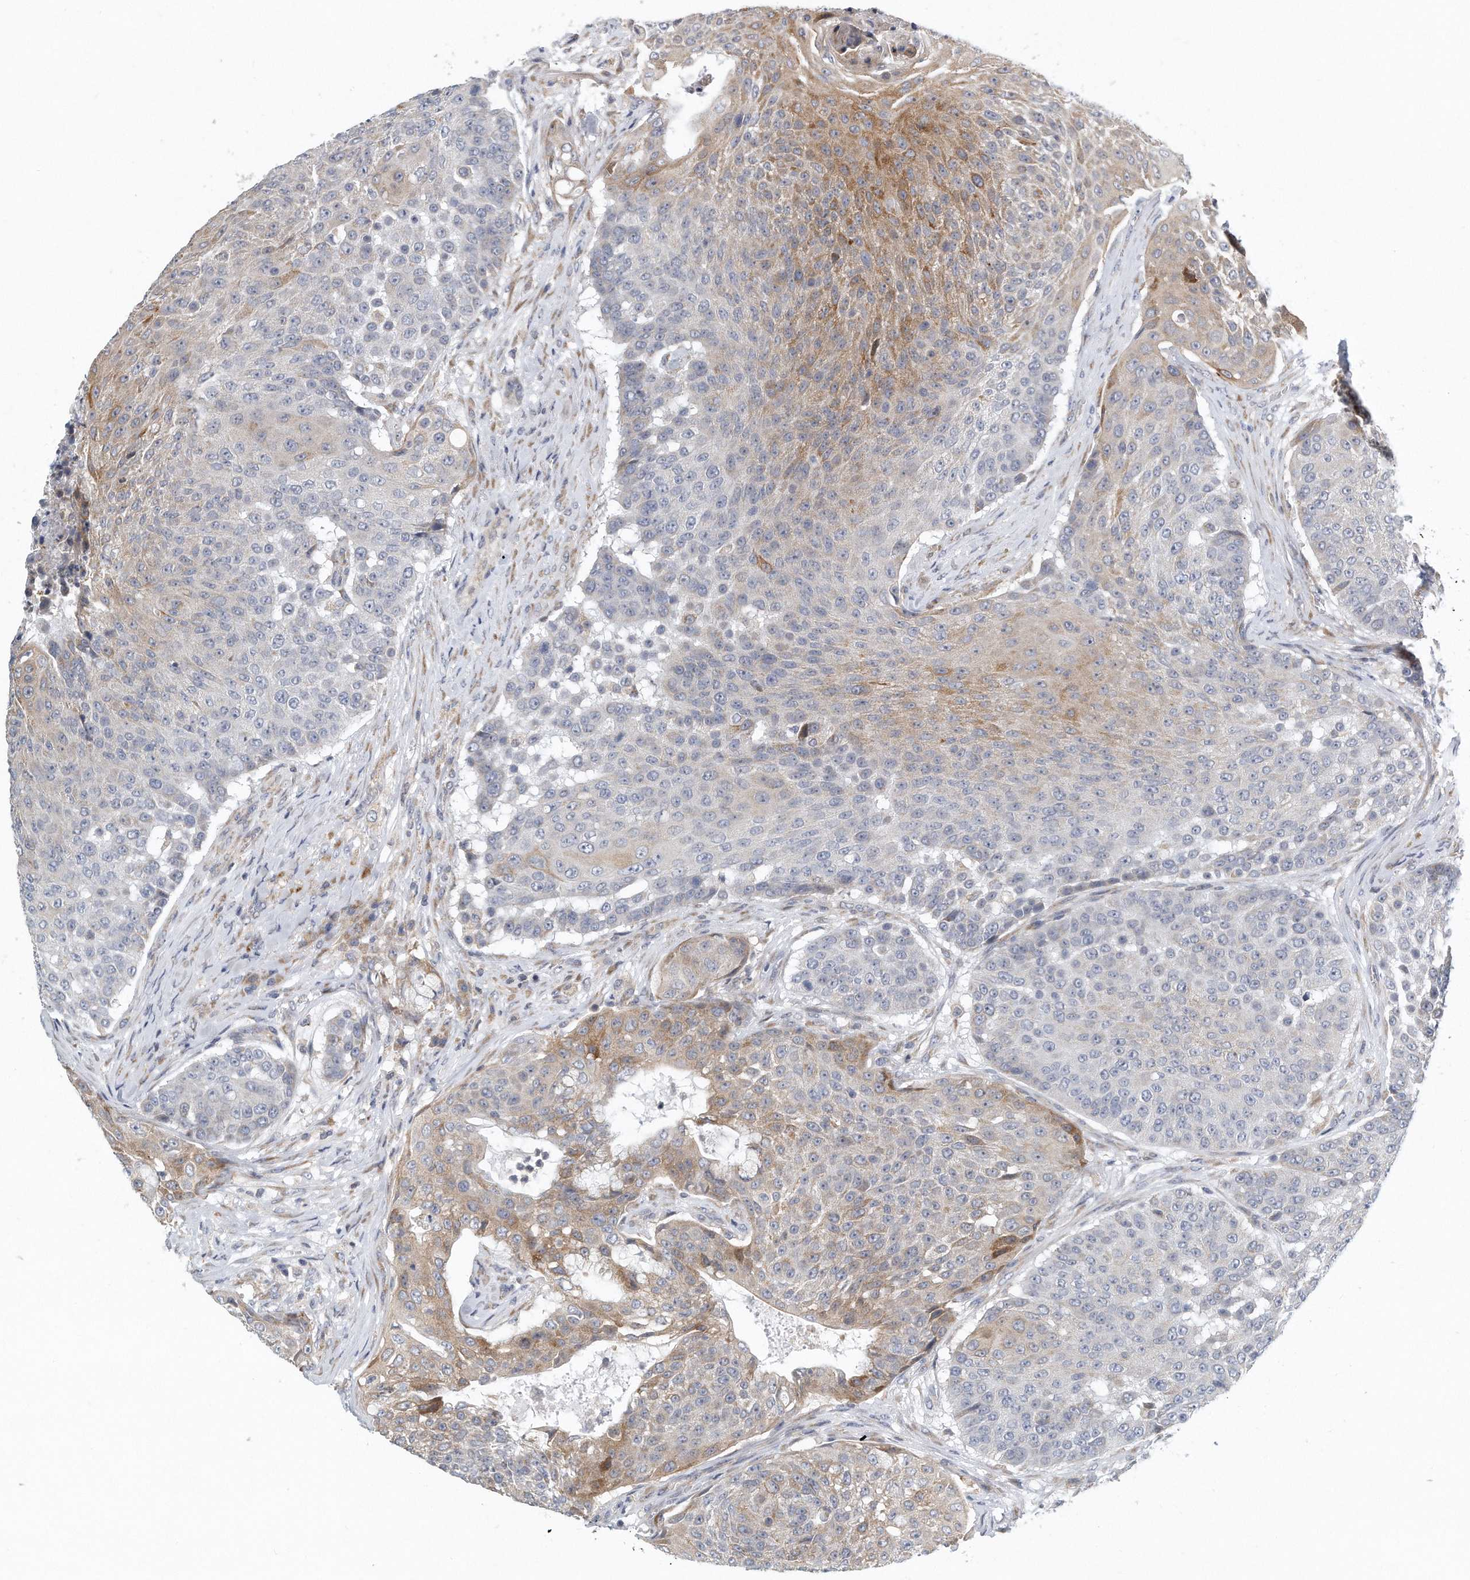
{"staining": {"intensity": "moderate", "quantity": "25%-75%", "location": "cytoplasmic/membranous"}, "tissue": "urothelial cancer", "cell_type": "Tumor cells", "image_type": "cancer", "snomed": [{"axis": "morphology", "description": "Urothelial carcinoma, High grade"}, {"axis": "topography", "description": "Urinary bladder"}], "caption": "A high-resolution image shows IHC staining of high-grade urothelial carcinoma, which displays moderate cytoplasmic/membranous staining in approximately 25%-75% of tumor cells. (Brightfield microscopy of DAB IHC at high magnification).", "gene": "VLDLR", "patient": {"sex": "female", "age": 63}}